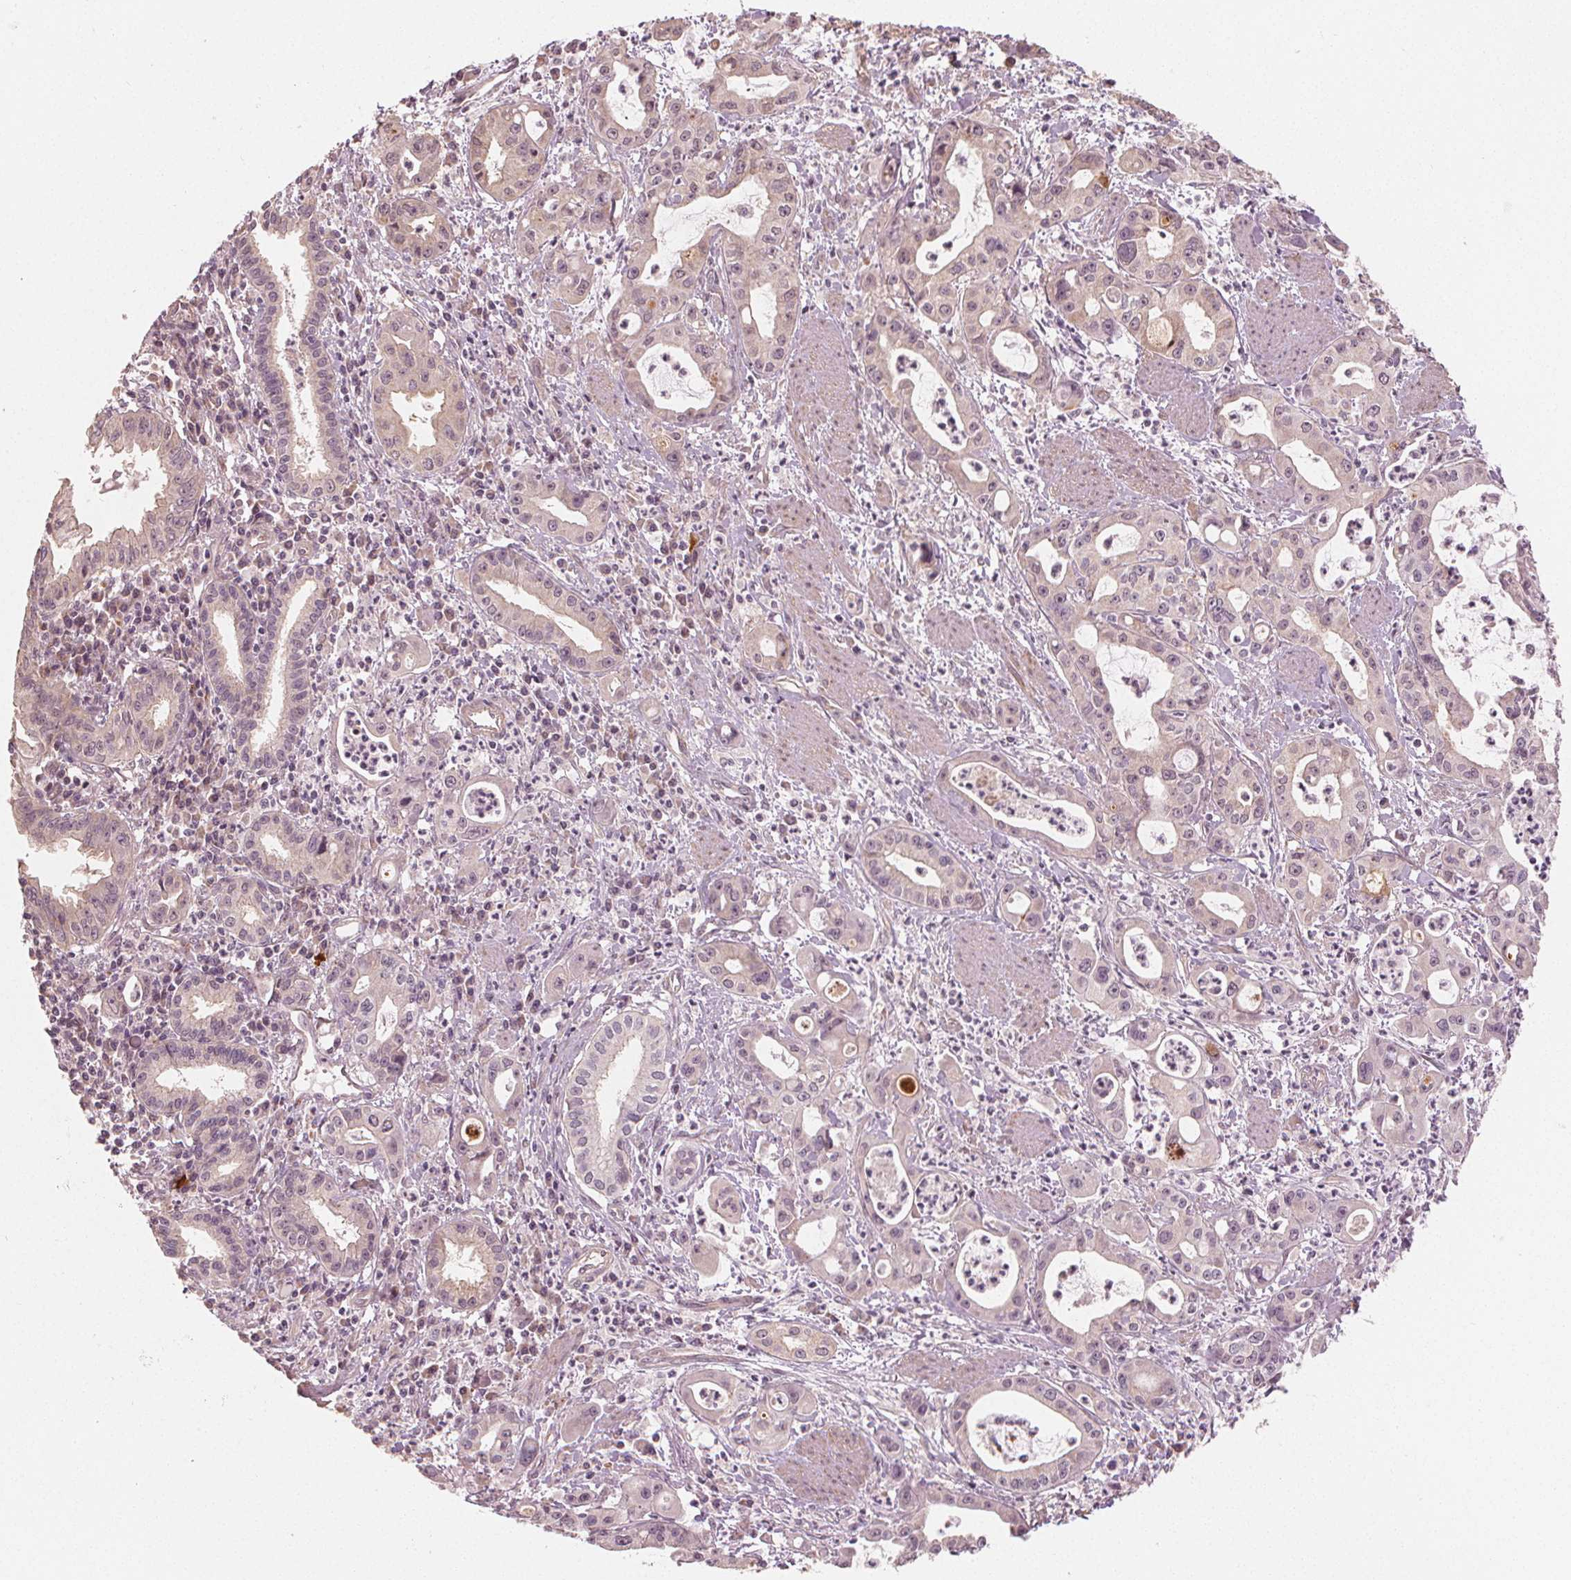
{"staining": {"intensity": "negative", "quantity": "none", "location": "none"}, "tissue": "pancreatic cancer", "cell_type": "Tumor cells", "image_type": "cancer", "snomed": [{"axis": "morphology", "description": "Adenocarcinoma, NOS"}, {"axis": "topography", "description": "Pancreas"}], "caption": "DAB immunohistochemical staining of human pancreatic cancer (adenocarcinoma) displays no significant expression in tumor cells.", "gene": "CLBA1", "patient": {"sex": "male", "age": 72}}